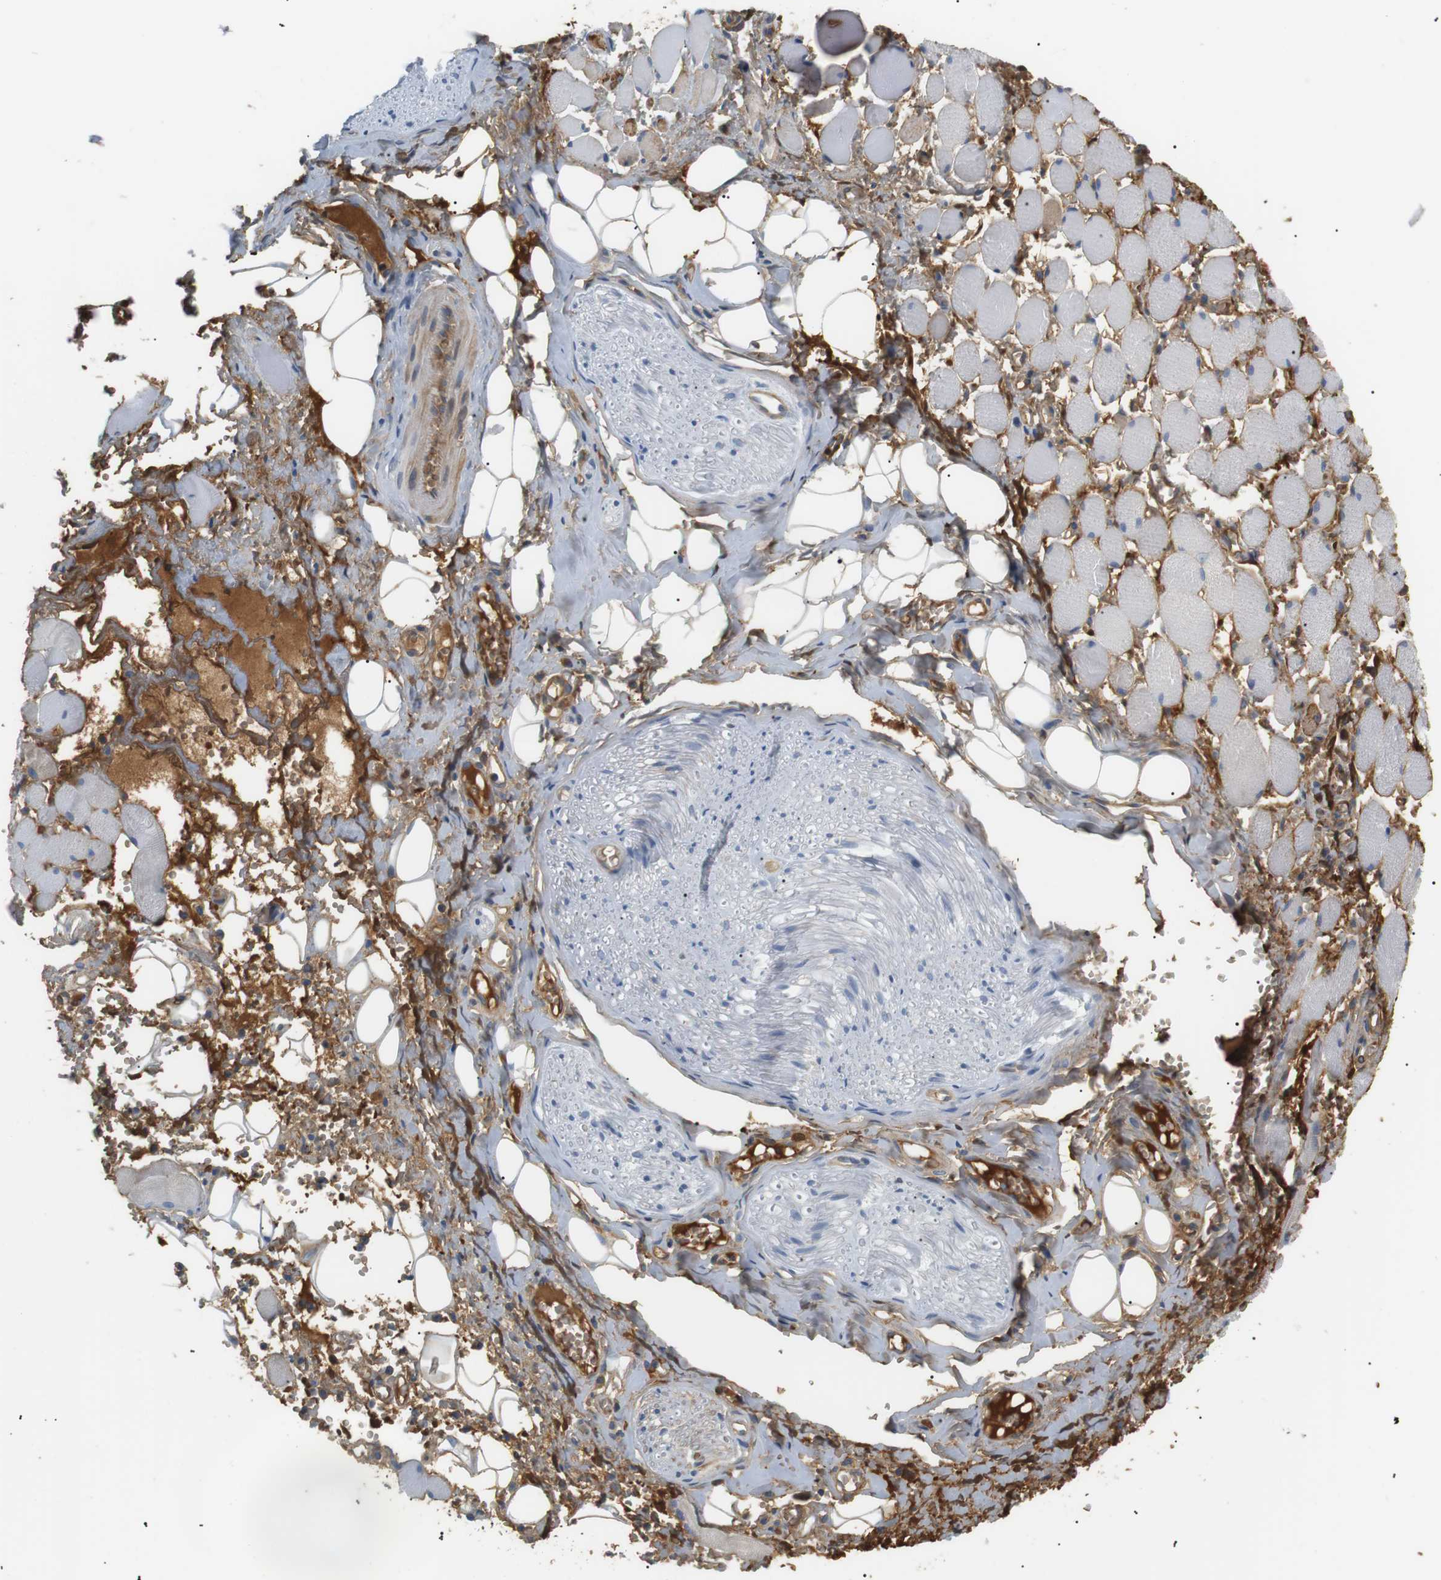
{"staining": {"intensity": "moderate", "quantity": "25%-75%", "location": "cytoplasmic/membranous"}, "tissue": "adipose tissue", "cell_type": "Adipocytes", "image_type": "normal", "snomed": [{"axis": "morphology", "description": "Squamous cell carcinoma, NOS"}, {"axis": "topography", "description": "Oral tissue"}, {"axis": "topography", "description": "Head-Neck"}], "caption": "DAB (3,3'-diaminobenzidine) immunohistochemical staining of unremarkable human adipose tissue displays moderate cytoplasmic/membranous protein positivity in about 25%-75% of adipocytes.", "gene": "ADCY10", "patient": {"sex": "female", "age": 50}}